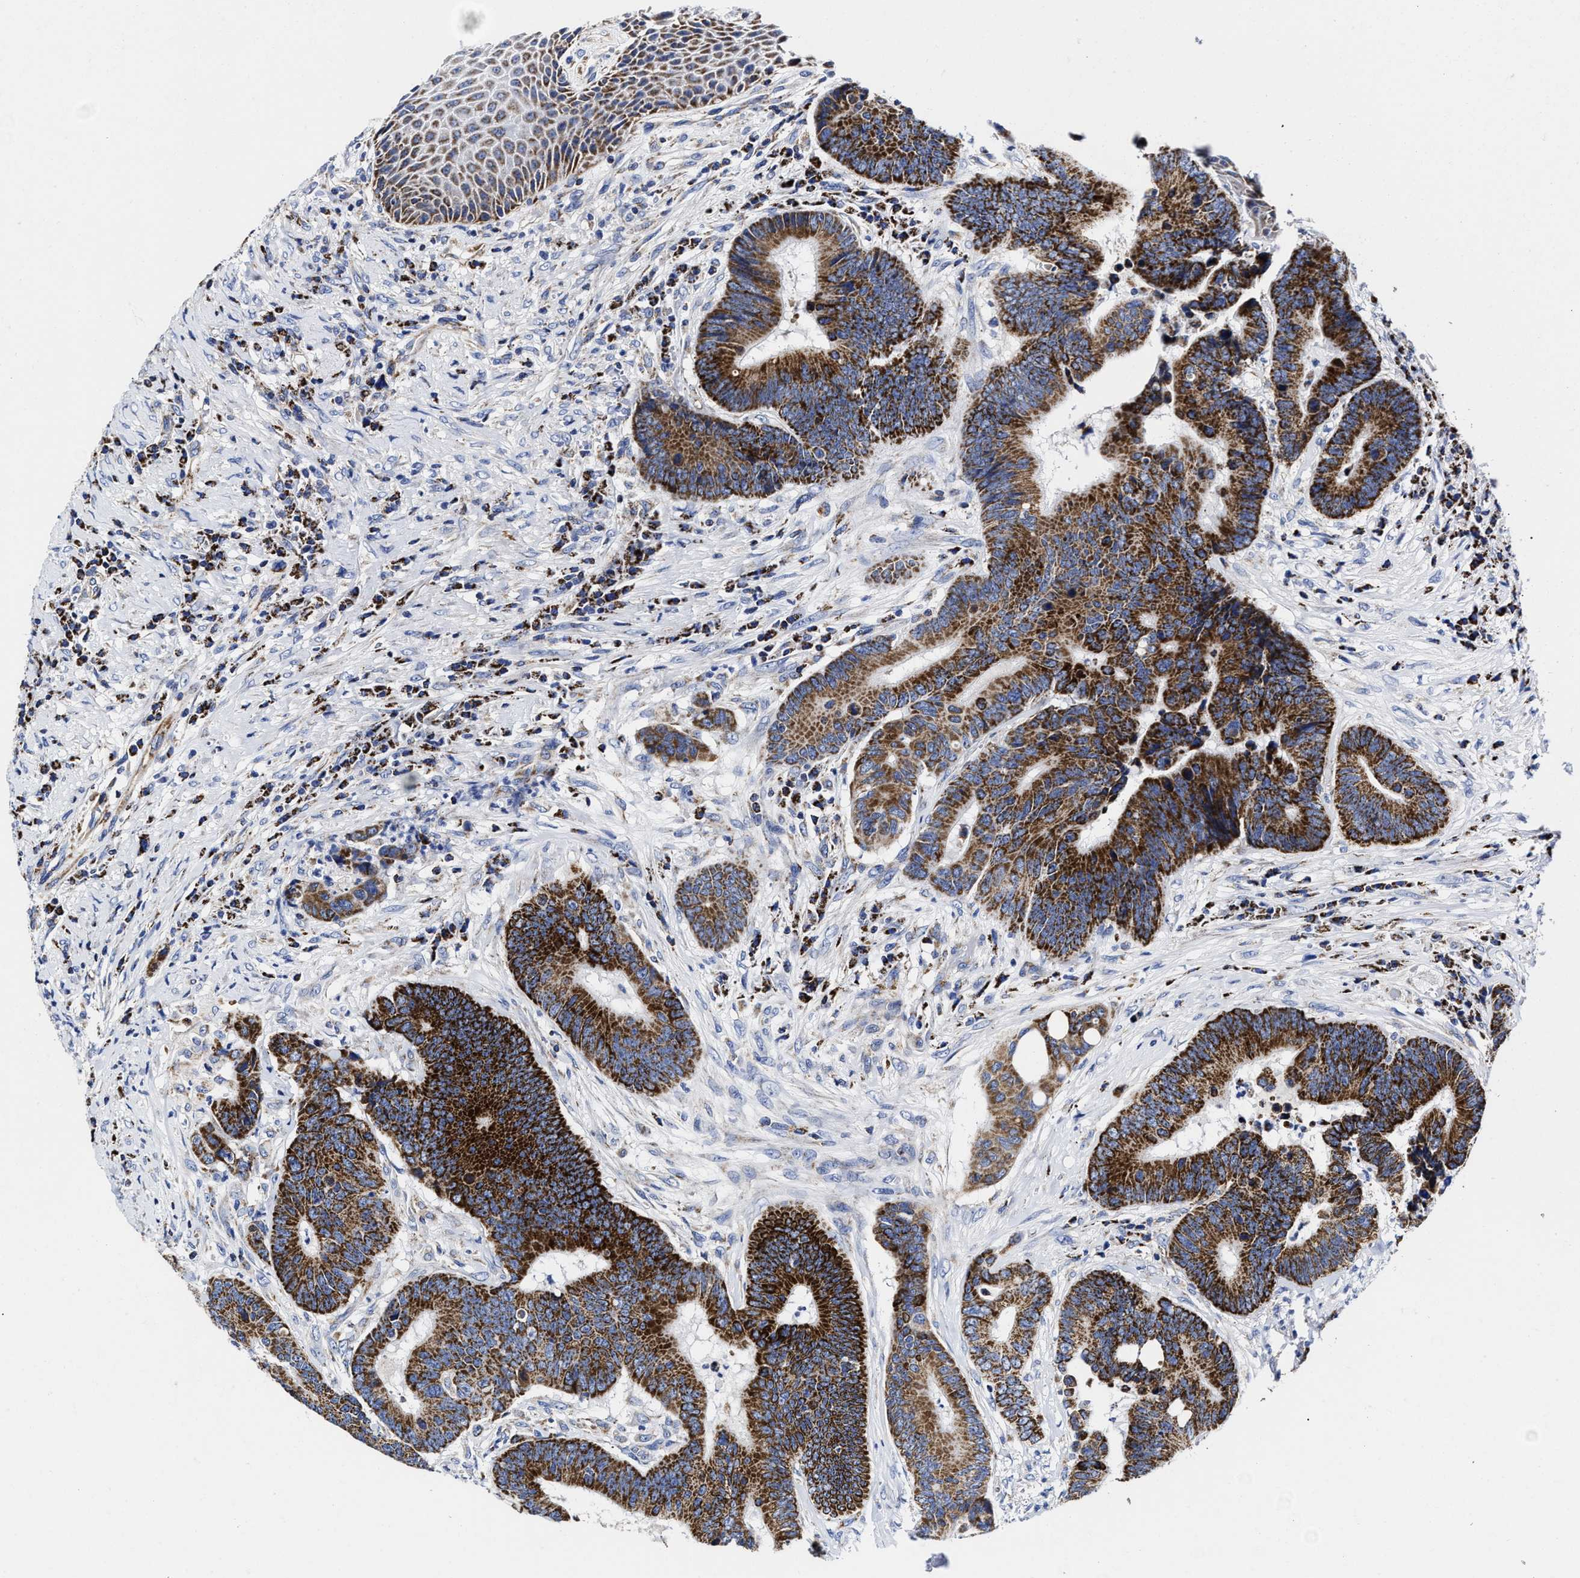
{"staining": {"intensity": "strong", "quantity": ">75%", "location": "cytoplasmic/membranous"}, "tissue": "colorectal cancer", "cell_type": "Tumor cells", "image_type": "cancer", "snomed": [{"axis": "morphology", "description": "Adenocarcinoma, NOS"}, {"axis": "topography", "description": "Rectum"}, {"axis": "topography", "description": "Anal"}], "caption": "Immunohistochemical staining of human colorectal adenocarcinoma reveals strong cytoplasmic/membranous protein expression in about >75% of tumor cells.", "gene": "HINT2", "patient": {"sex": "female", "age": 89}}